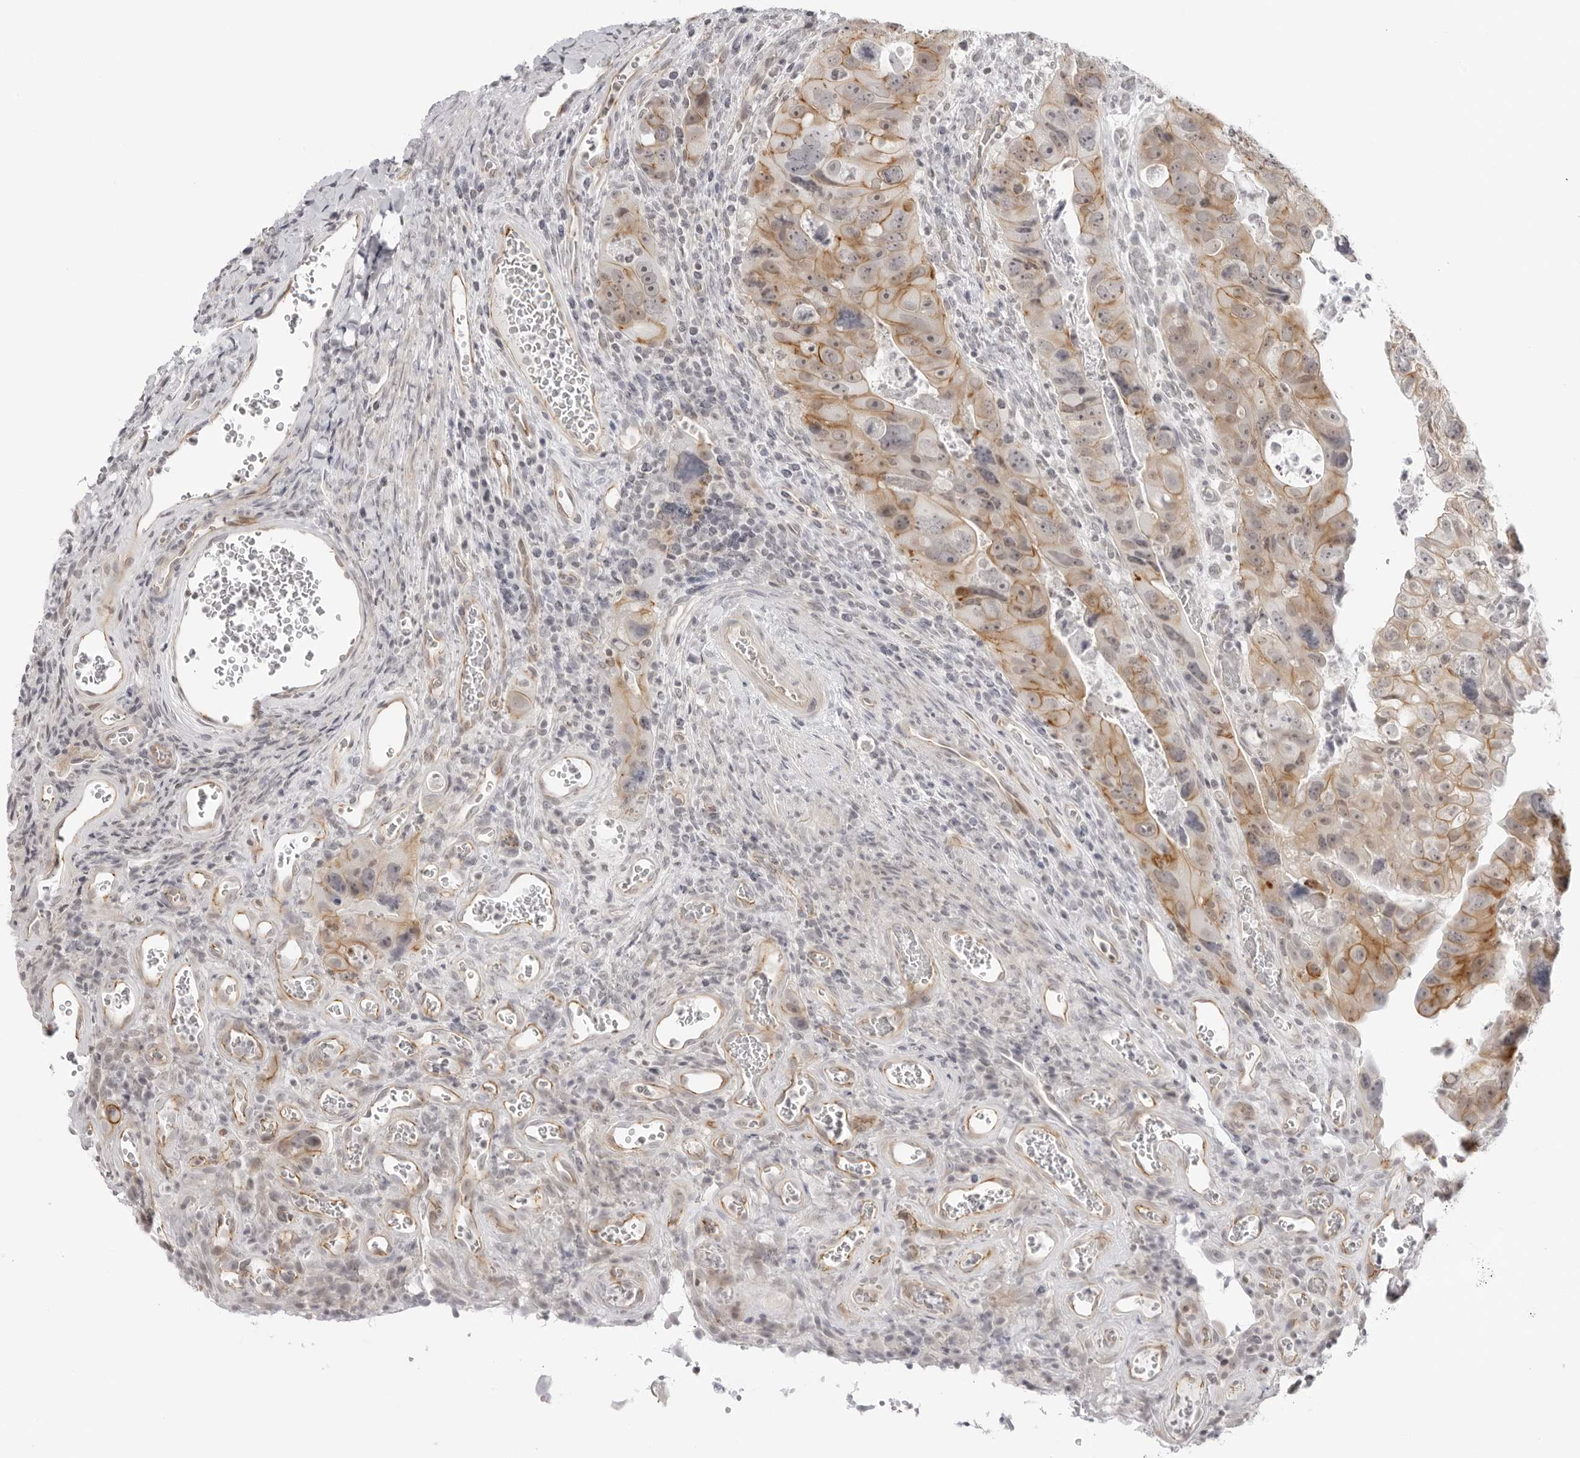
{"staining": {"intensity": "moderate", "quantity": ">75%", "location": "cytoplasmic/membranous"}, "tissue": "colorectal cancer", "cell_type": "Tumor cells", "image_type": "cancer", "snomed": [{"axis": "morphology", "description": "Adenocarcinoma, NOS"}, {"axis": "topography", "description": "Rectum"}], "caption": "This image reveals immunohistochemistry (IHC) staining of human colorectal adenocarcinoma, with medium moderate cytoplasmic/membranous positivity in about >75% of tumor cells.", "gene": "TRAPPC3", "patient": {"sex": "male", "age": 59}}